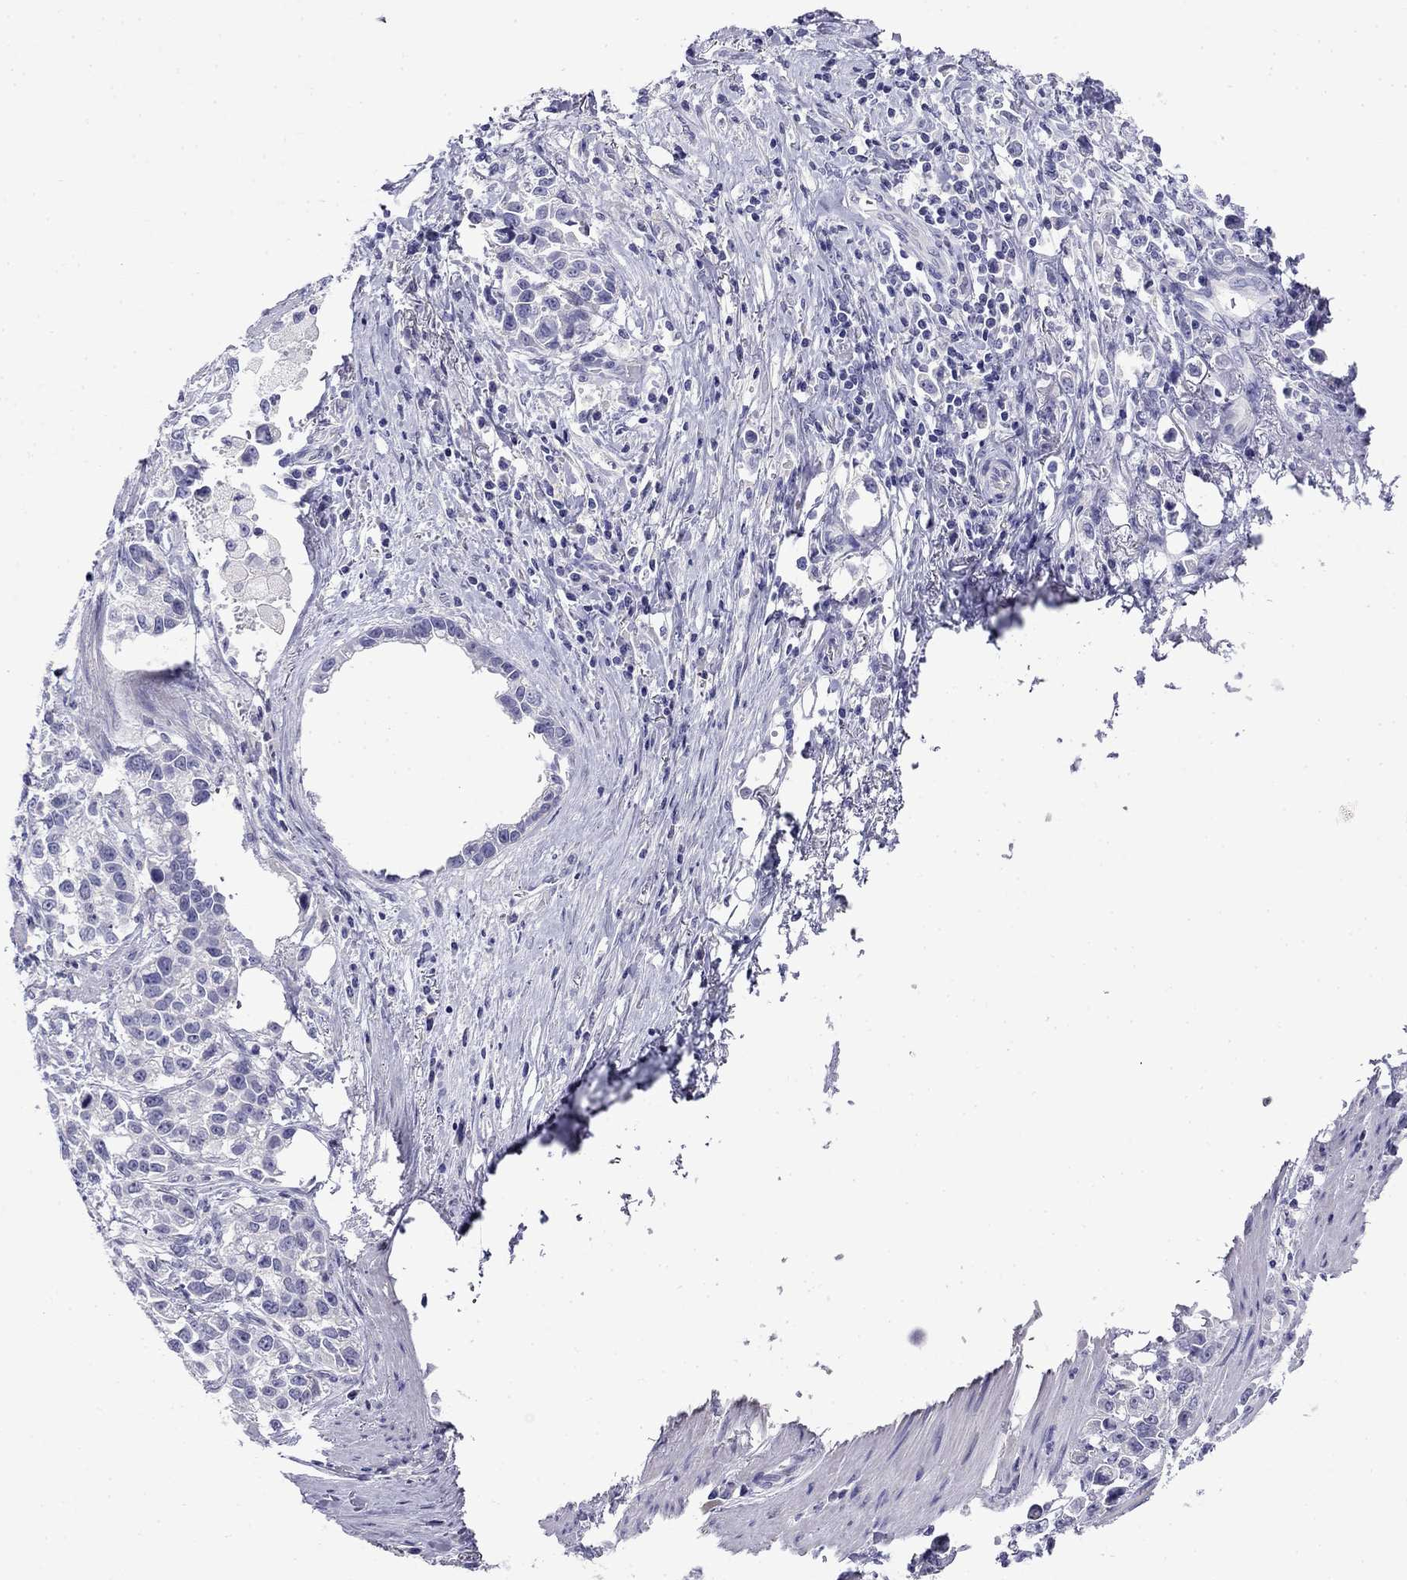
{"staining": {"intensity": "negative", "quantity": "none", "location": "none"}, "tissue": "stomach cancer", "cell_type": "Tumor cells", "image_type": "cancer", "snomed": [{"axis": "morphology", "description": "Adenocarcinoma, NOS"}, {"axis": "topography", "description": "Stomach"}], "caption": "Stomach cancer was stained to show a protein in brown. There is no significant positivity in tumor cells.", "gene": "MYO15A", "patient": {"sex": "male", "age": 93}}